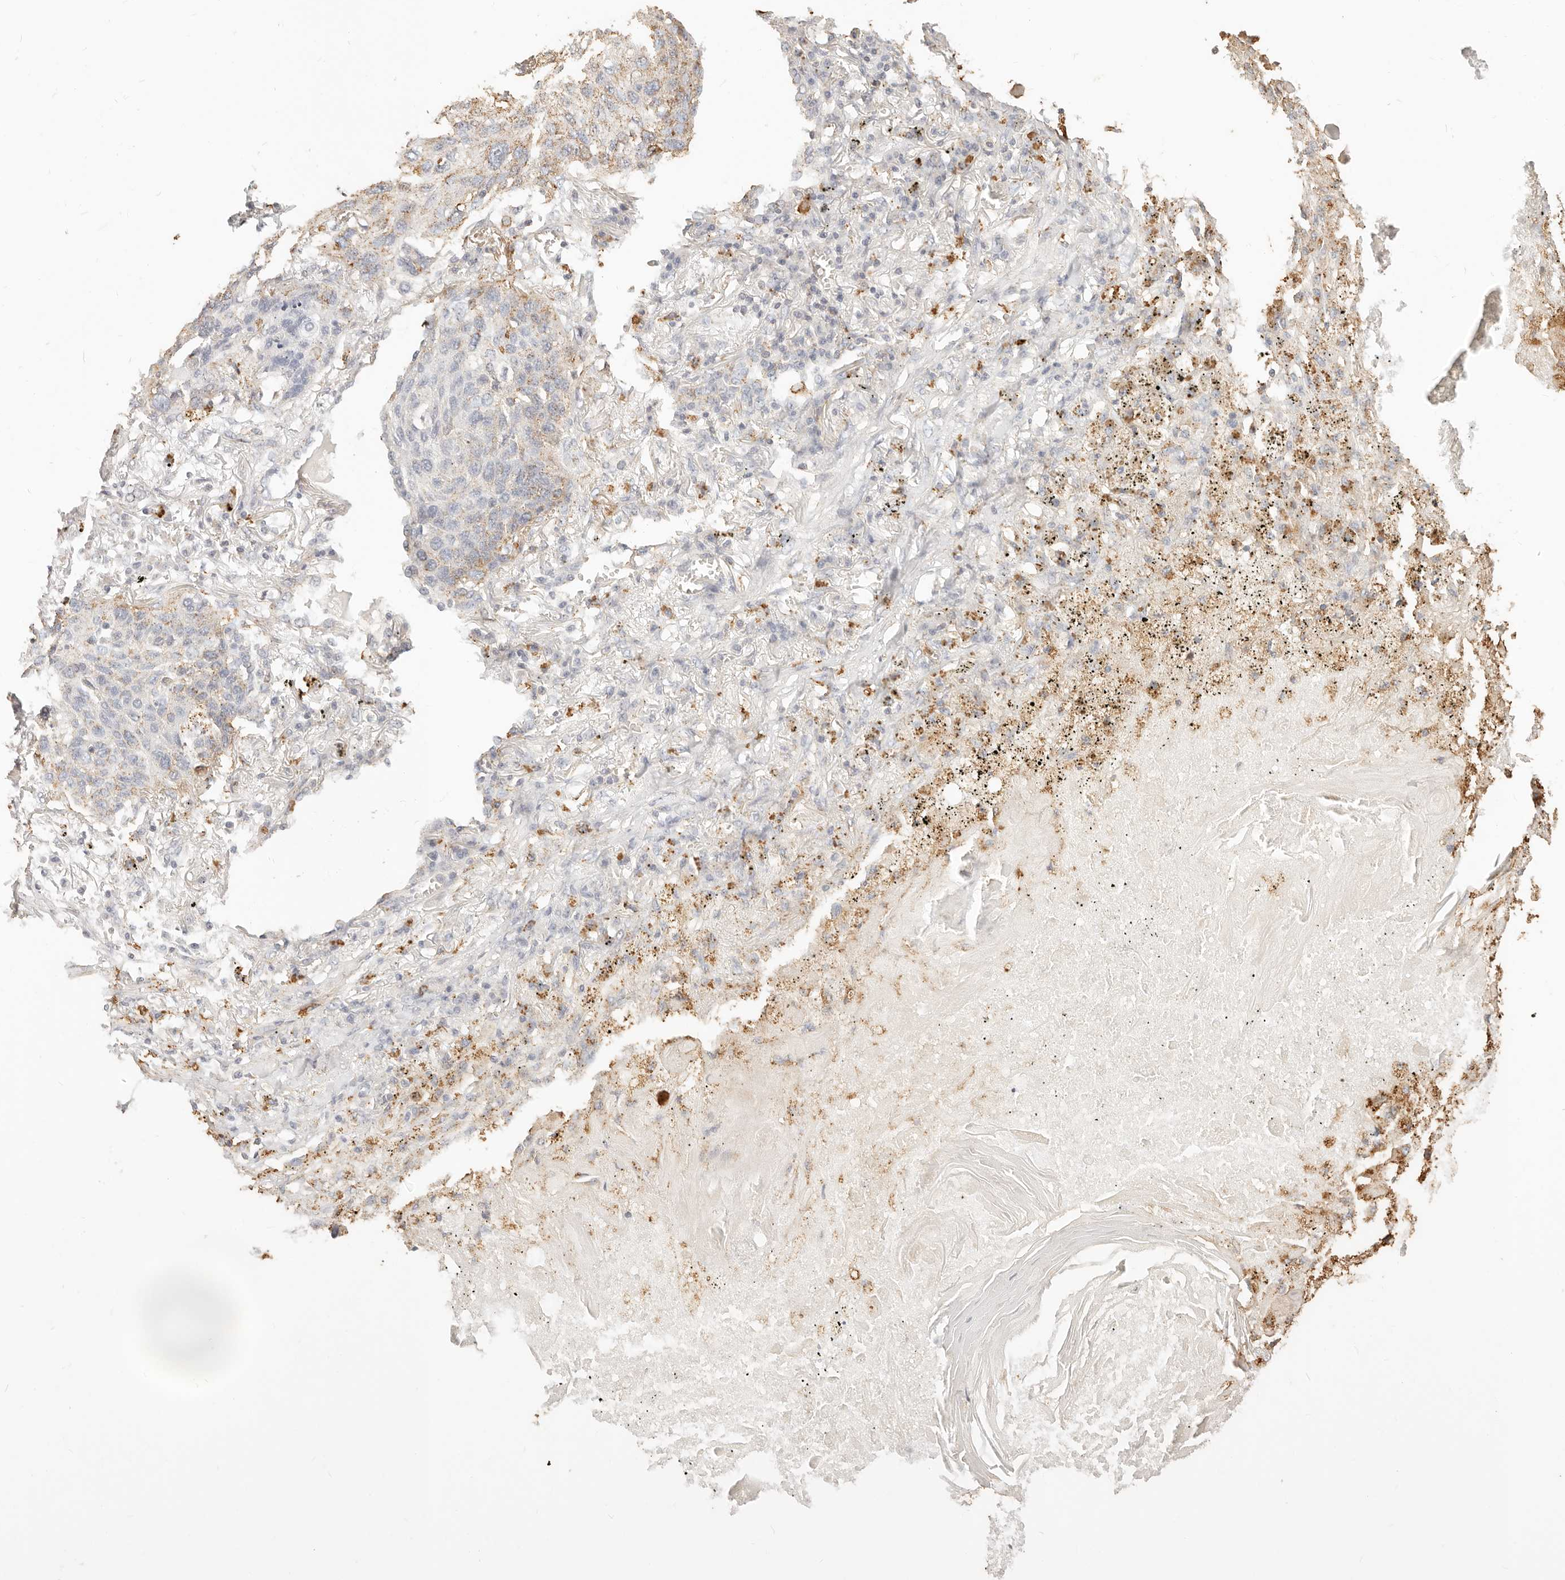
{"staining": {"intensity": "weak", "quantity": "25%-75%", "location": "cytoplasmic/membranous"}, "tissue": "lung cancer", "cell_type": "Tumor cells", "image_type": "cancer", "snomed": [{"axis": "morphology", "description": "Squamous cell carcinoma, NOS"}, {"axis": "topography", "description": "Lung"}], "caption": "Tumor cells reveal weak cytoplasmic/membranous expression in about 25%-75% of cells in lung cancer.", "gene": "CNMD", "patient": {"sex": "female", "age": 63}}